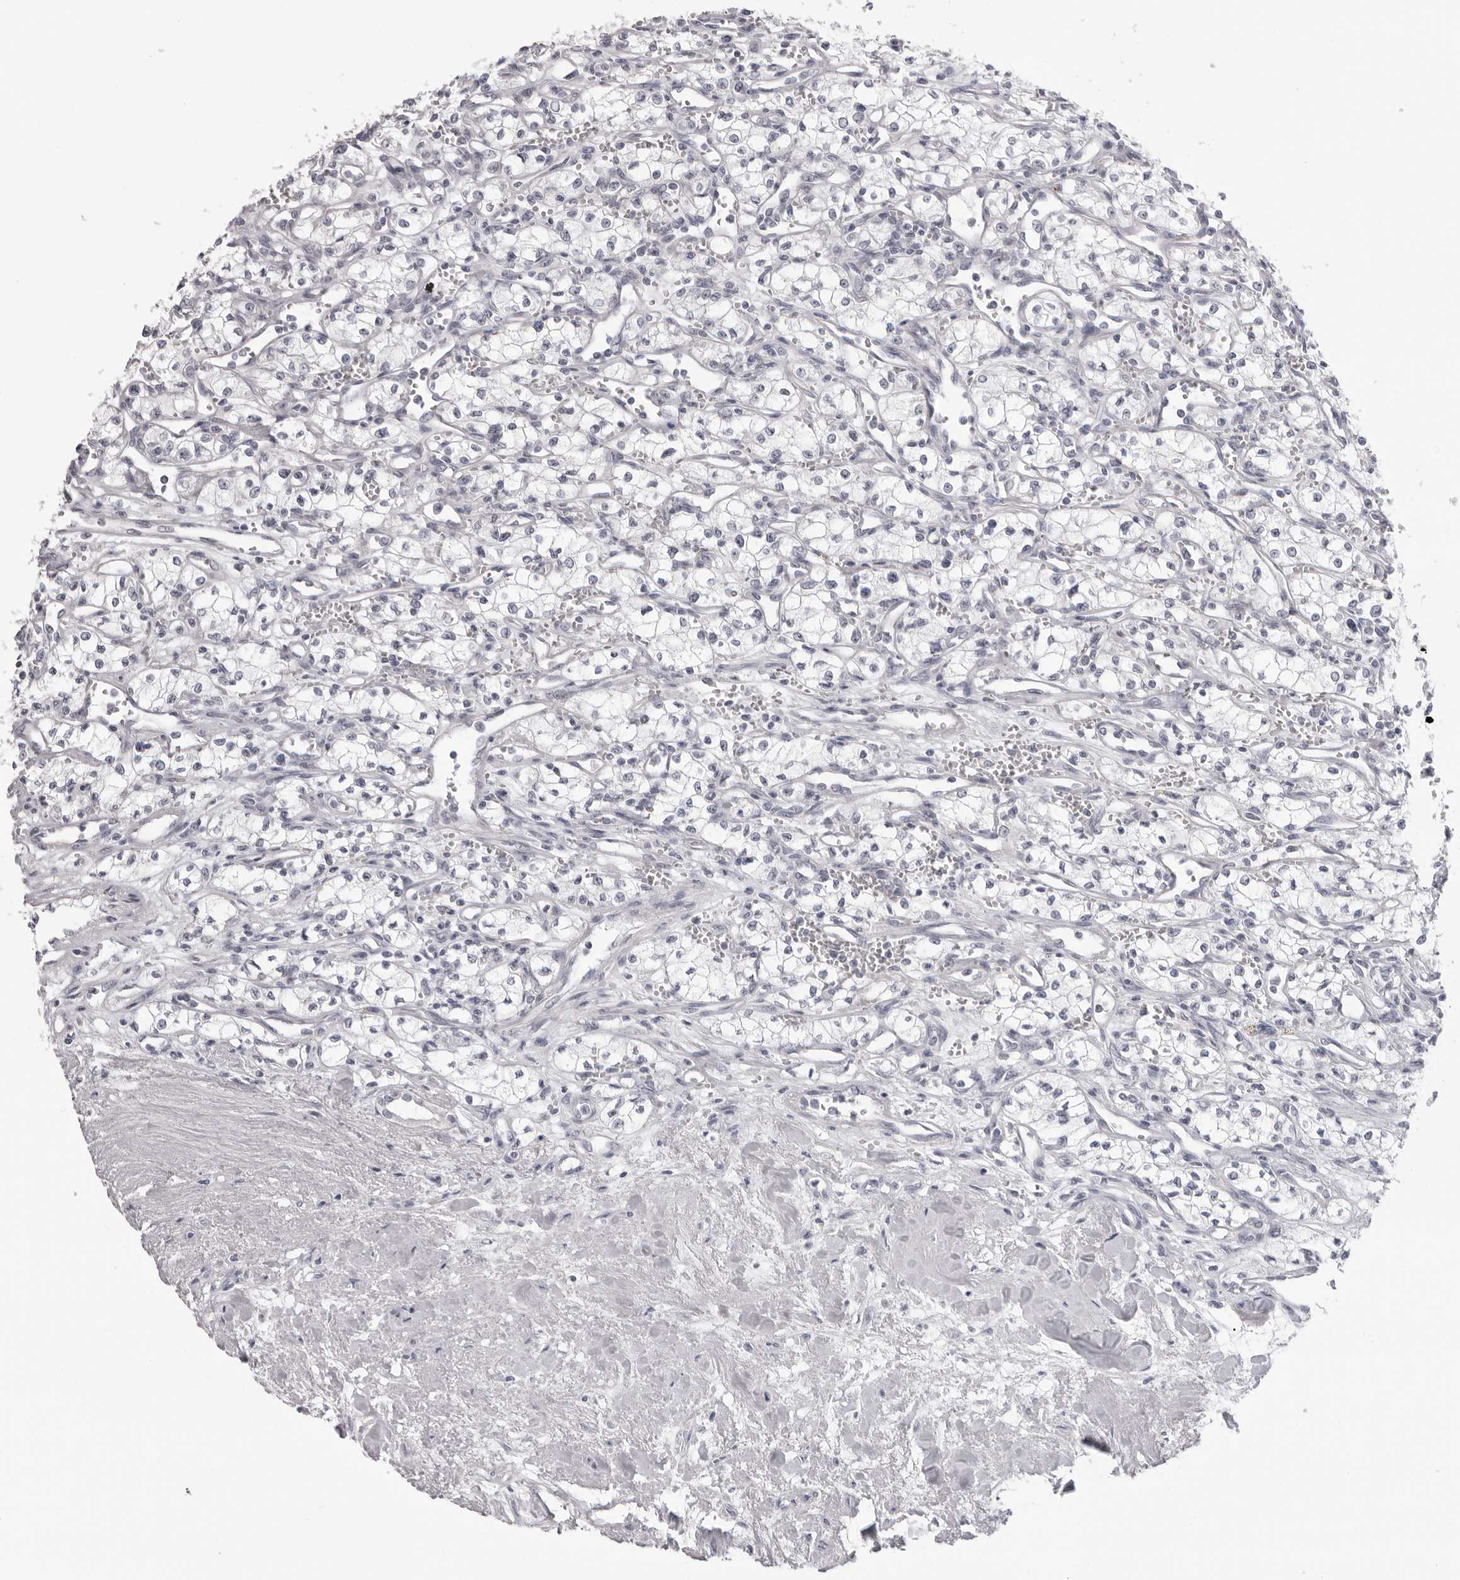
{"staining": {"intensity": "negative", "quantity": "none", "location": "none"}, "tissue": "renal cancer", "cell_type": "Tumor cells", "image_type": "cancer", "snomed": [{"axis": "morphology", "description": "Adenocarcinoma, NOS"}, {"axis": "topography", "description": "Kidney"}], "caption": "High power microscopy image of an immunohistochemistry histopathology image of renal cancer, revealing no significant positivity in tumor cells.", "gene": "DNALI1", "patient": {"sex": "male", "age": 59}}